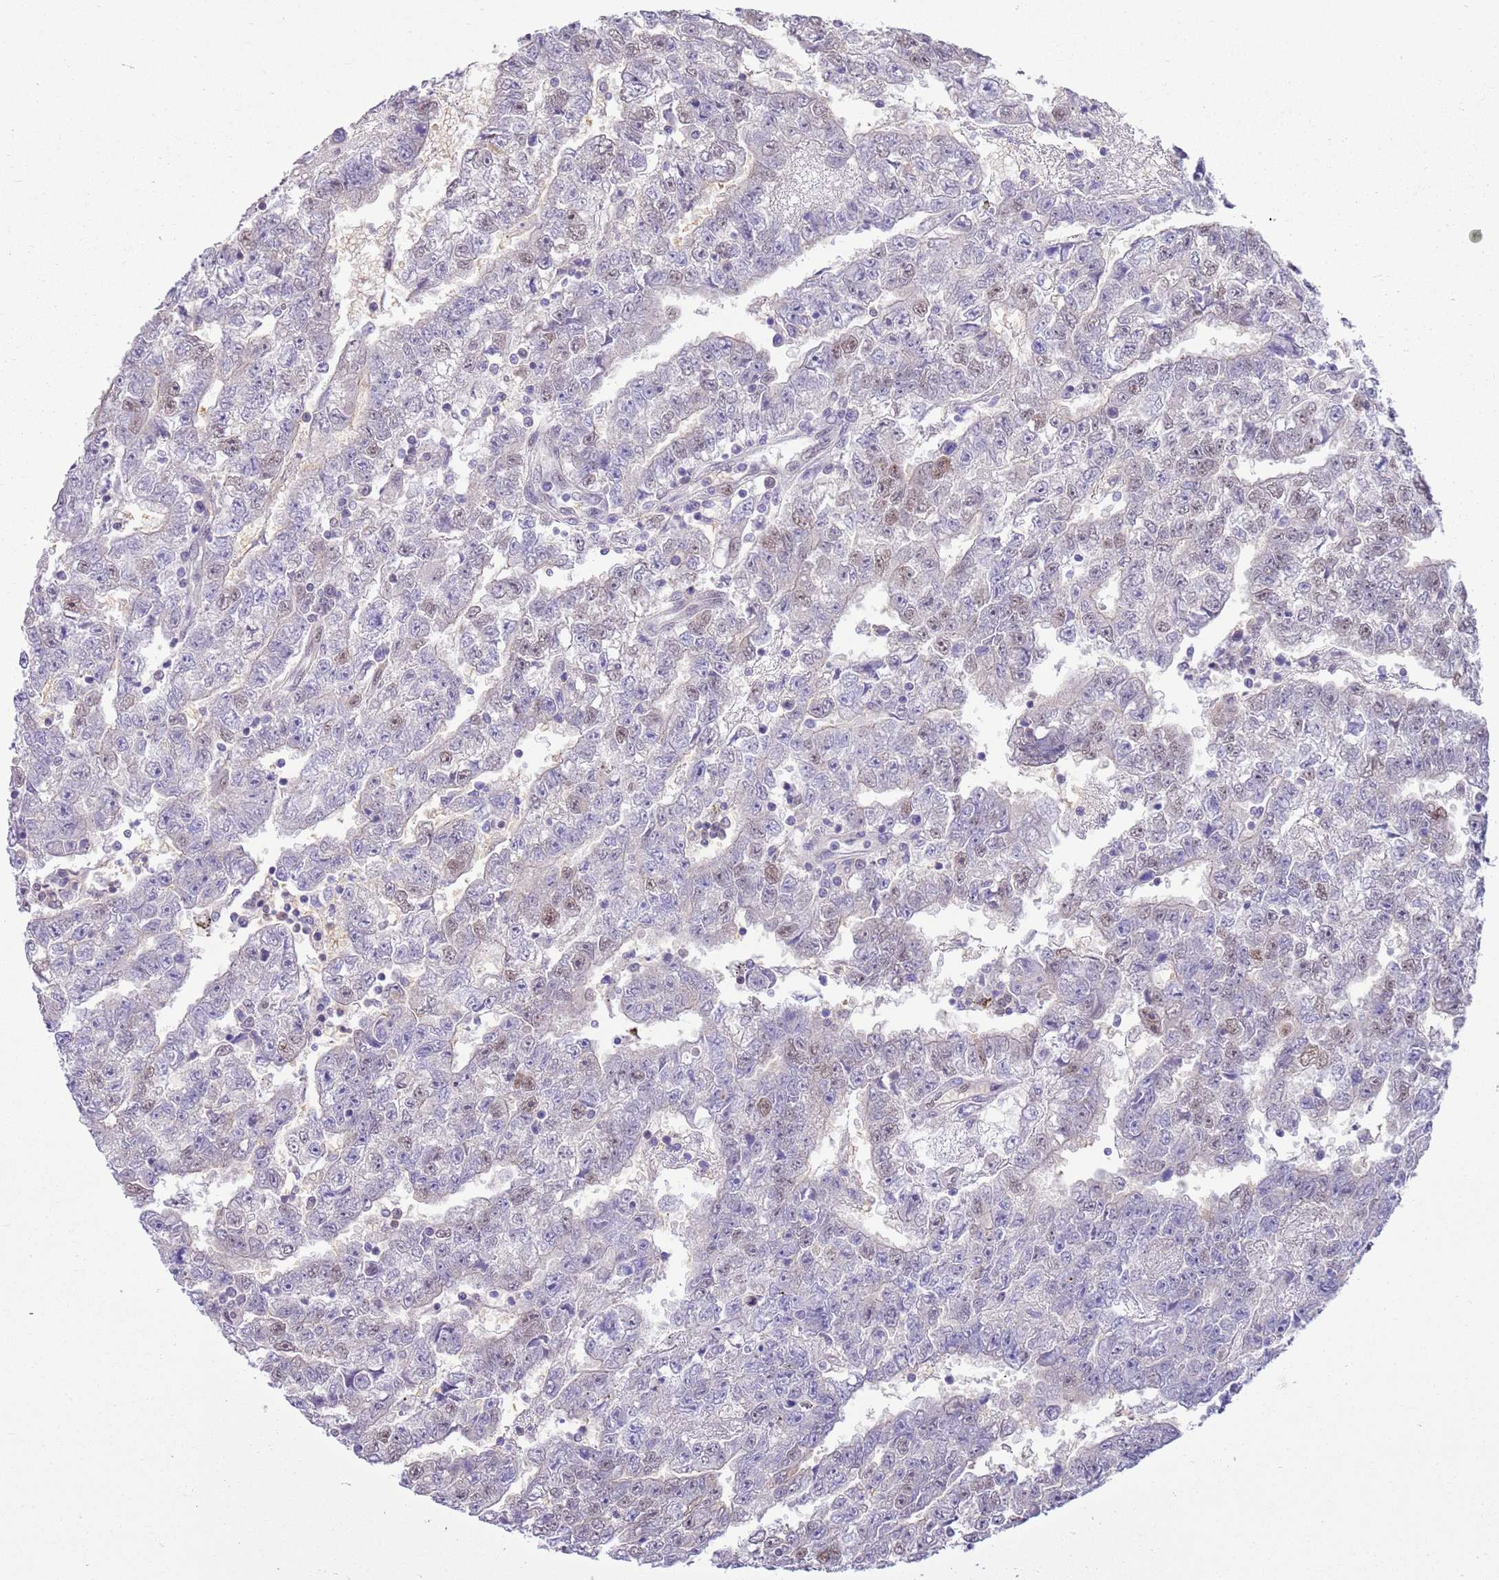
{"staining": {"intensity": "weak", "quantity": "25%-75%", "location": "nuclear"}, "tissue": "testis cancer", "cell_type": "Tumor cells", "image_type": "cancer", "snomed": [{"axis": "morphology", "description": "Carcinoma, Embryonal, NOS"}, {"axis": "topography", "description": "Testis"}], "caption": "A brown stain labels weak nuclear staining of a protein in human testis cancer tumor cells. The staining is performed using DAB brown chromogen to label protein expression. The nuclei are counter-stained blue using hematoxylin.", "gene": "DDI2", "patient": {"sex": "male", "age": 25}}